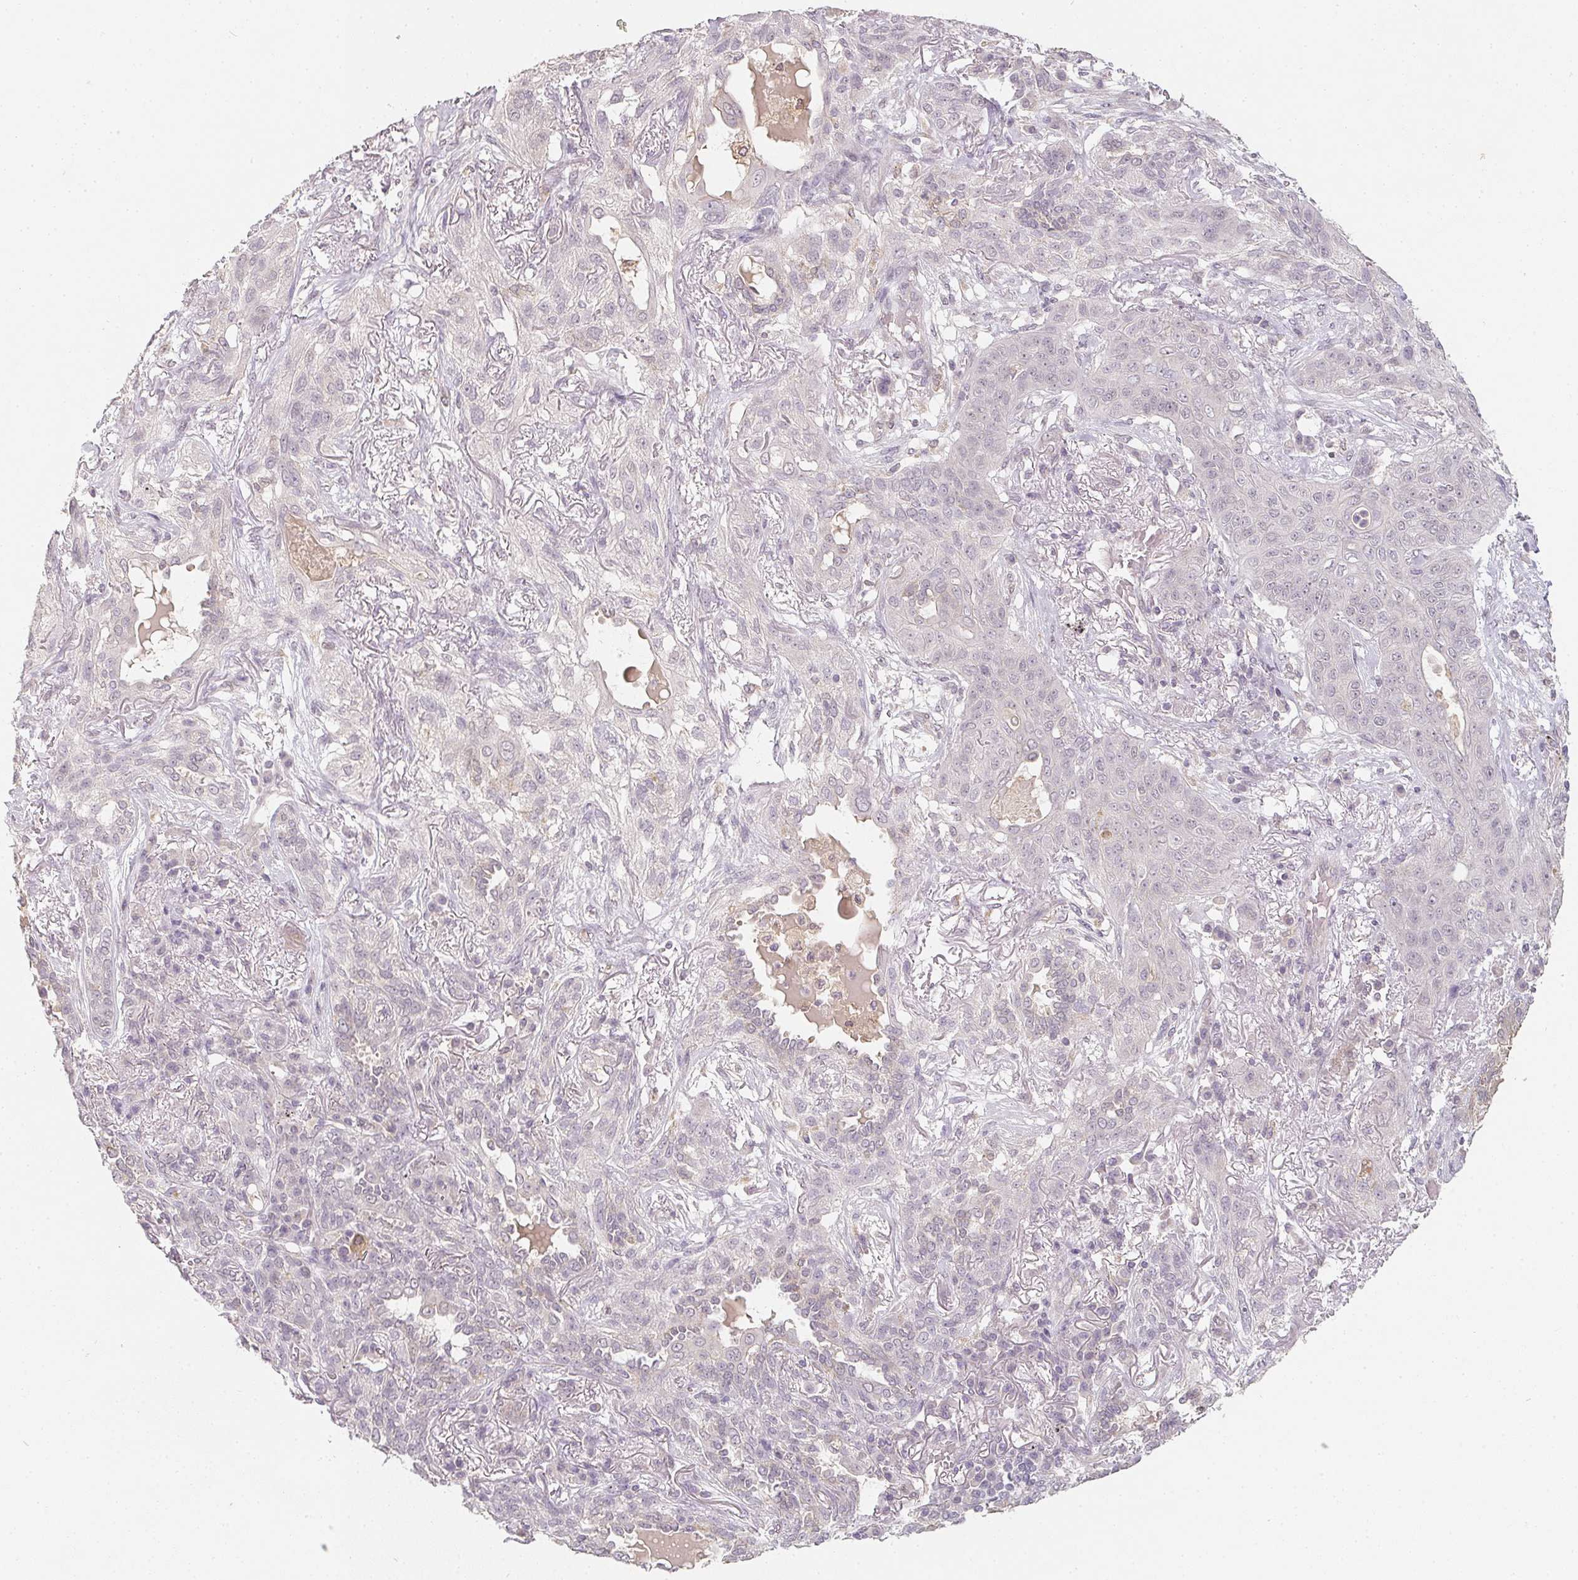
{"staining": {"intensity": "negative", "quantity": "none", "location": "none"}, "tissue": "lung cancer", "cell_type": "Tumor cells", "image_type": "cancer", "snomed": [{"axis": "morphology", "description": "Squamous cell carcinoma, NOS"}, {"axis": "topography", "description": "Lung"}], "caption": "DAB immunohistochemical staining of human lung cancer exhibits no significant positivity in tumor cells.", "gene": "SOAT1", "patient": {"sex": "female", "age": 70}}